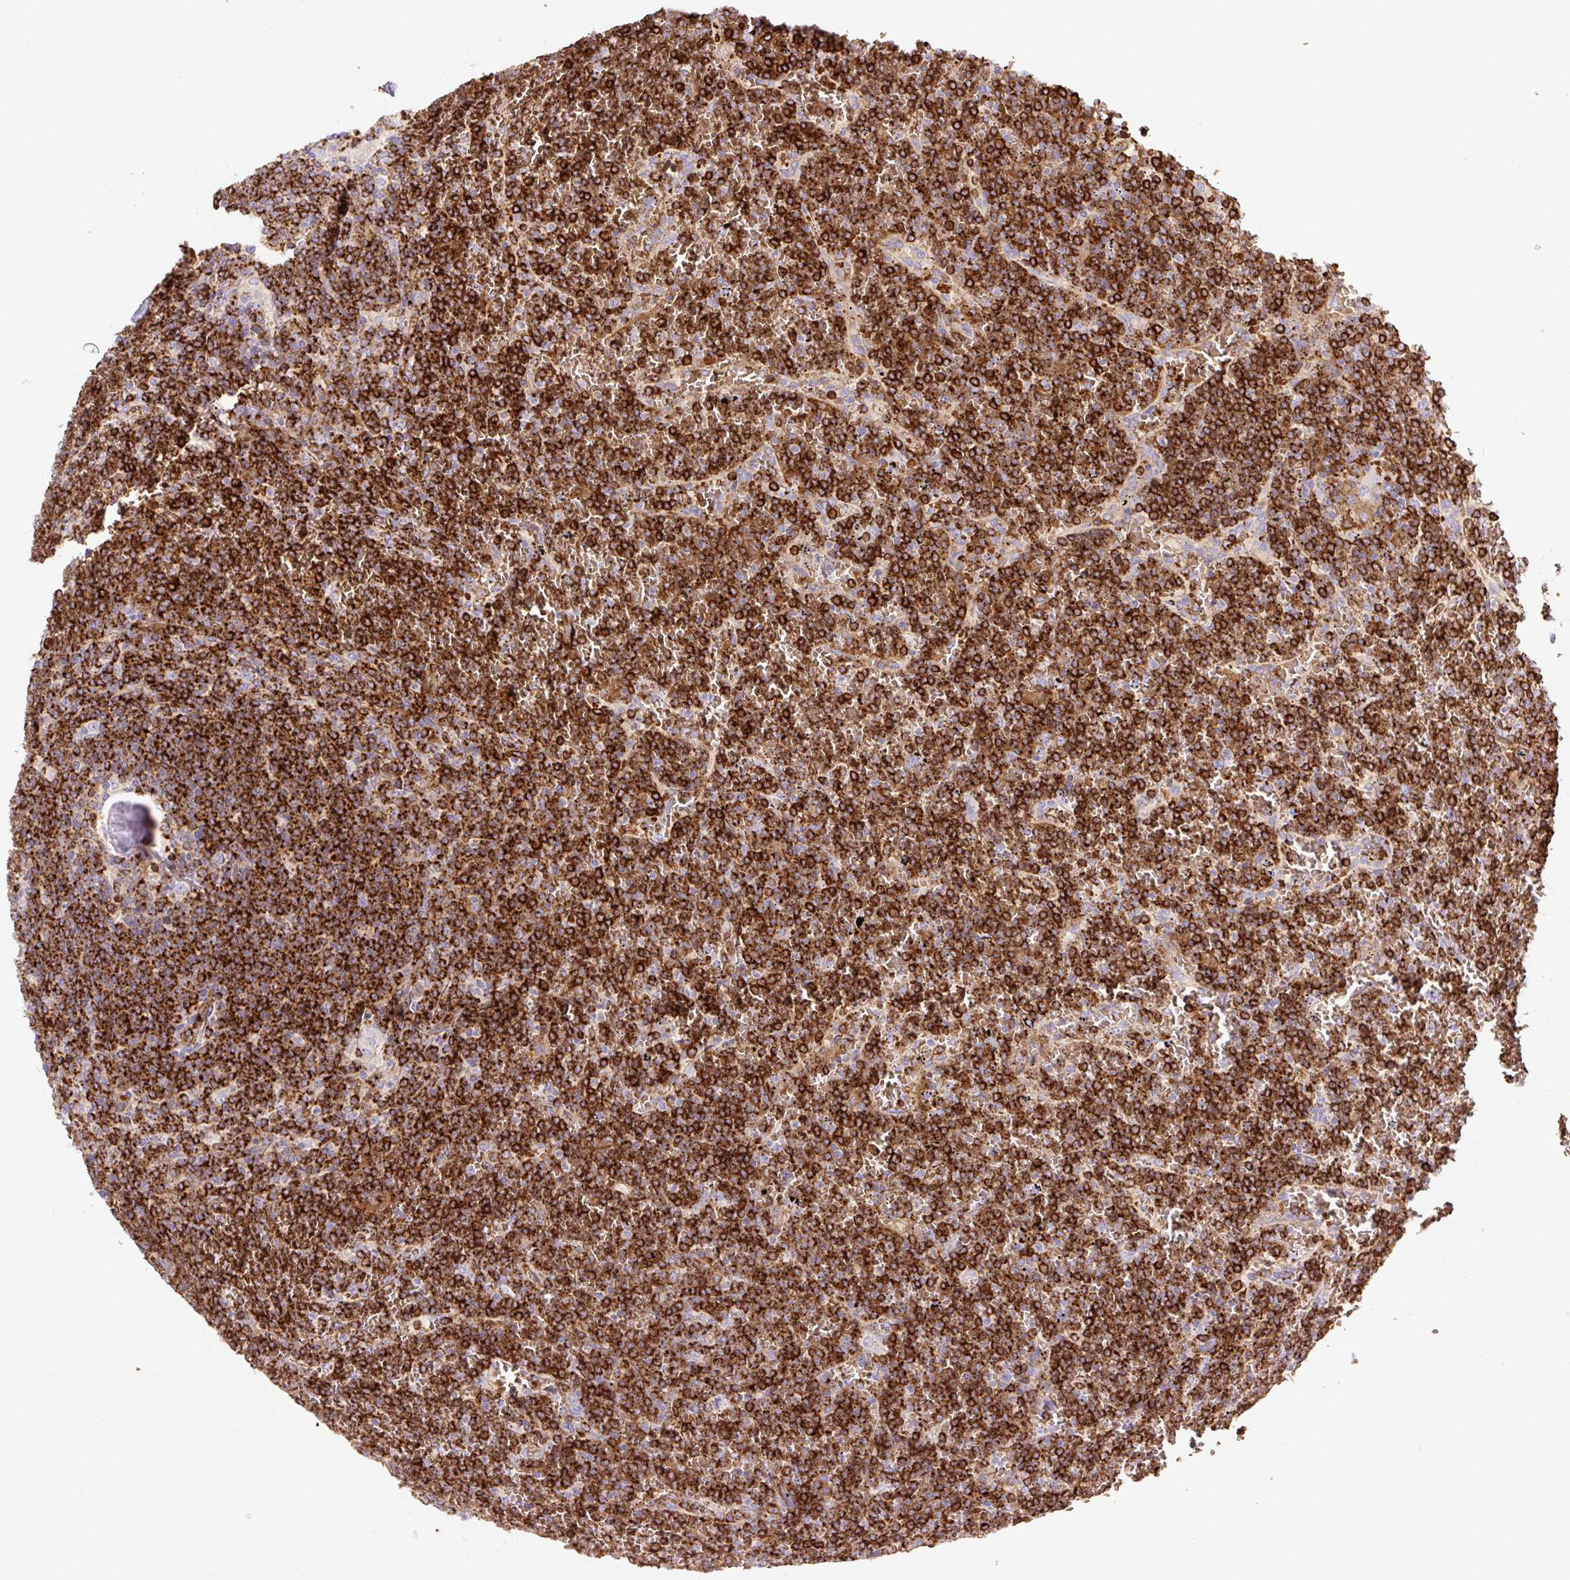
{"staining": {"intensity": "strong", "quantity": ">75%", "location": "cytoplasmic/membranous"}, "tissue": "lymphoma", "cell_type": "Tumor cells", "image_type": "cancer", "snomed": [{"axis": "morphology", "description": "Malignant lymphoma, non-Hodgkin's type, Low grade"}, {"axis": "topography", "description": "Spleen"}], "caption": "Immunohistochemical staining of human lymphoma displays high levels of strong cytoplasmic/membranous protein staining in about >75% of tumor cells.", "gene": "HIP1R", "patient": {"sex": "female", "age": 19}}